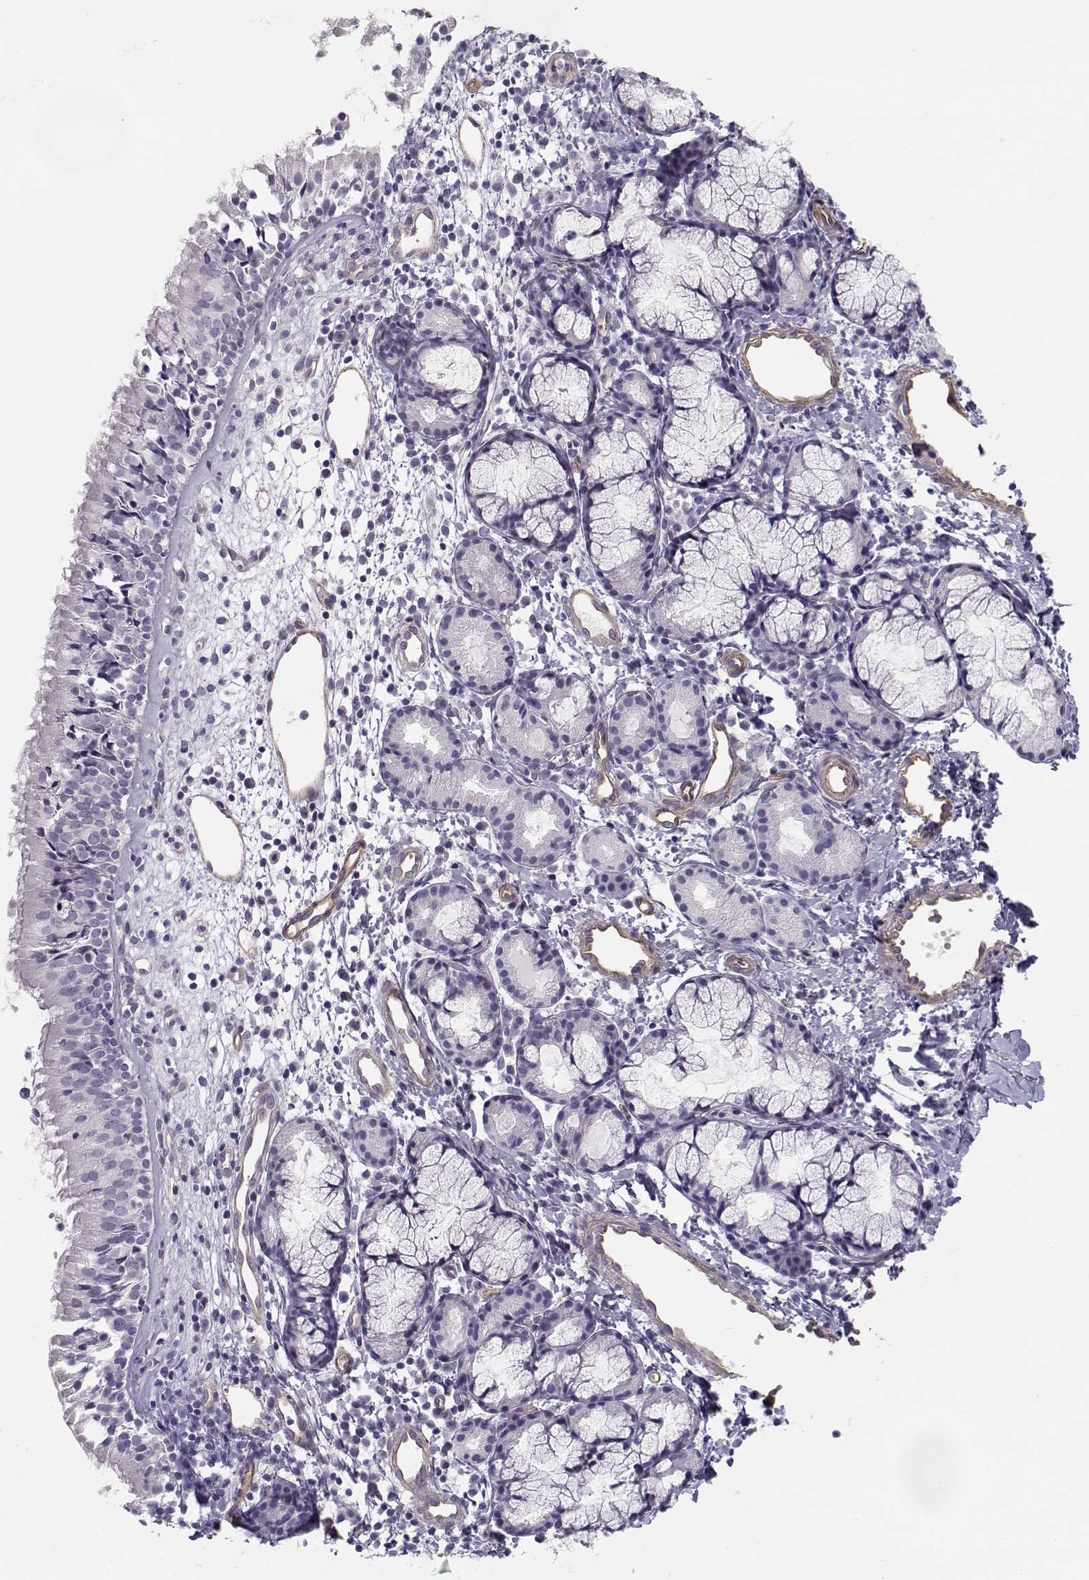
{"staining": {"intensity": "negative", "quantity": "none", "location": "none"}, "tissue": "nasopharynx", "cell_type": "Respiratory epithelial cells", "image_type": "normal", "snomed": [{"axis": "morphology", "description": "Normal tissue, NOS"}, {"axis": "topography", "description": "Nasopharynx"}], "caption": "Respiratory epithelial cells are negative for protein expression in normal human nasopharynx. Brightfield microscopy of immunohistochemistry (IHC) stained with DAB (3,3'-diaminobenzidine) (brown) and hematoxylin (blue), captured at high magnification.", "gene": "MYO1A", "patient": {"sex": "male", "age": 9}}